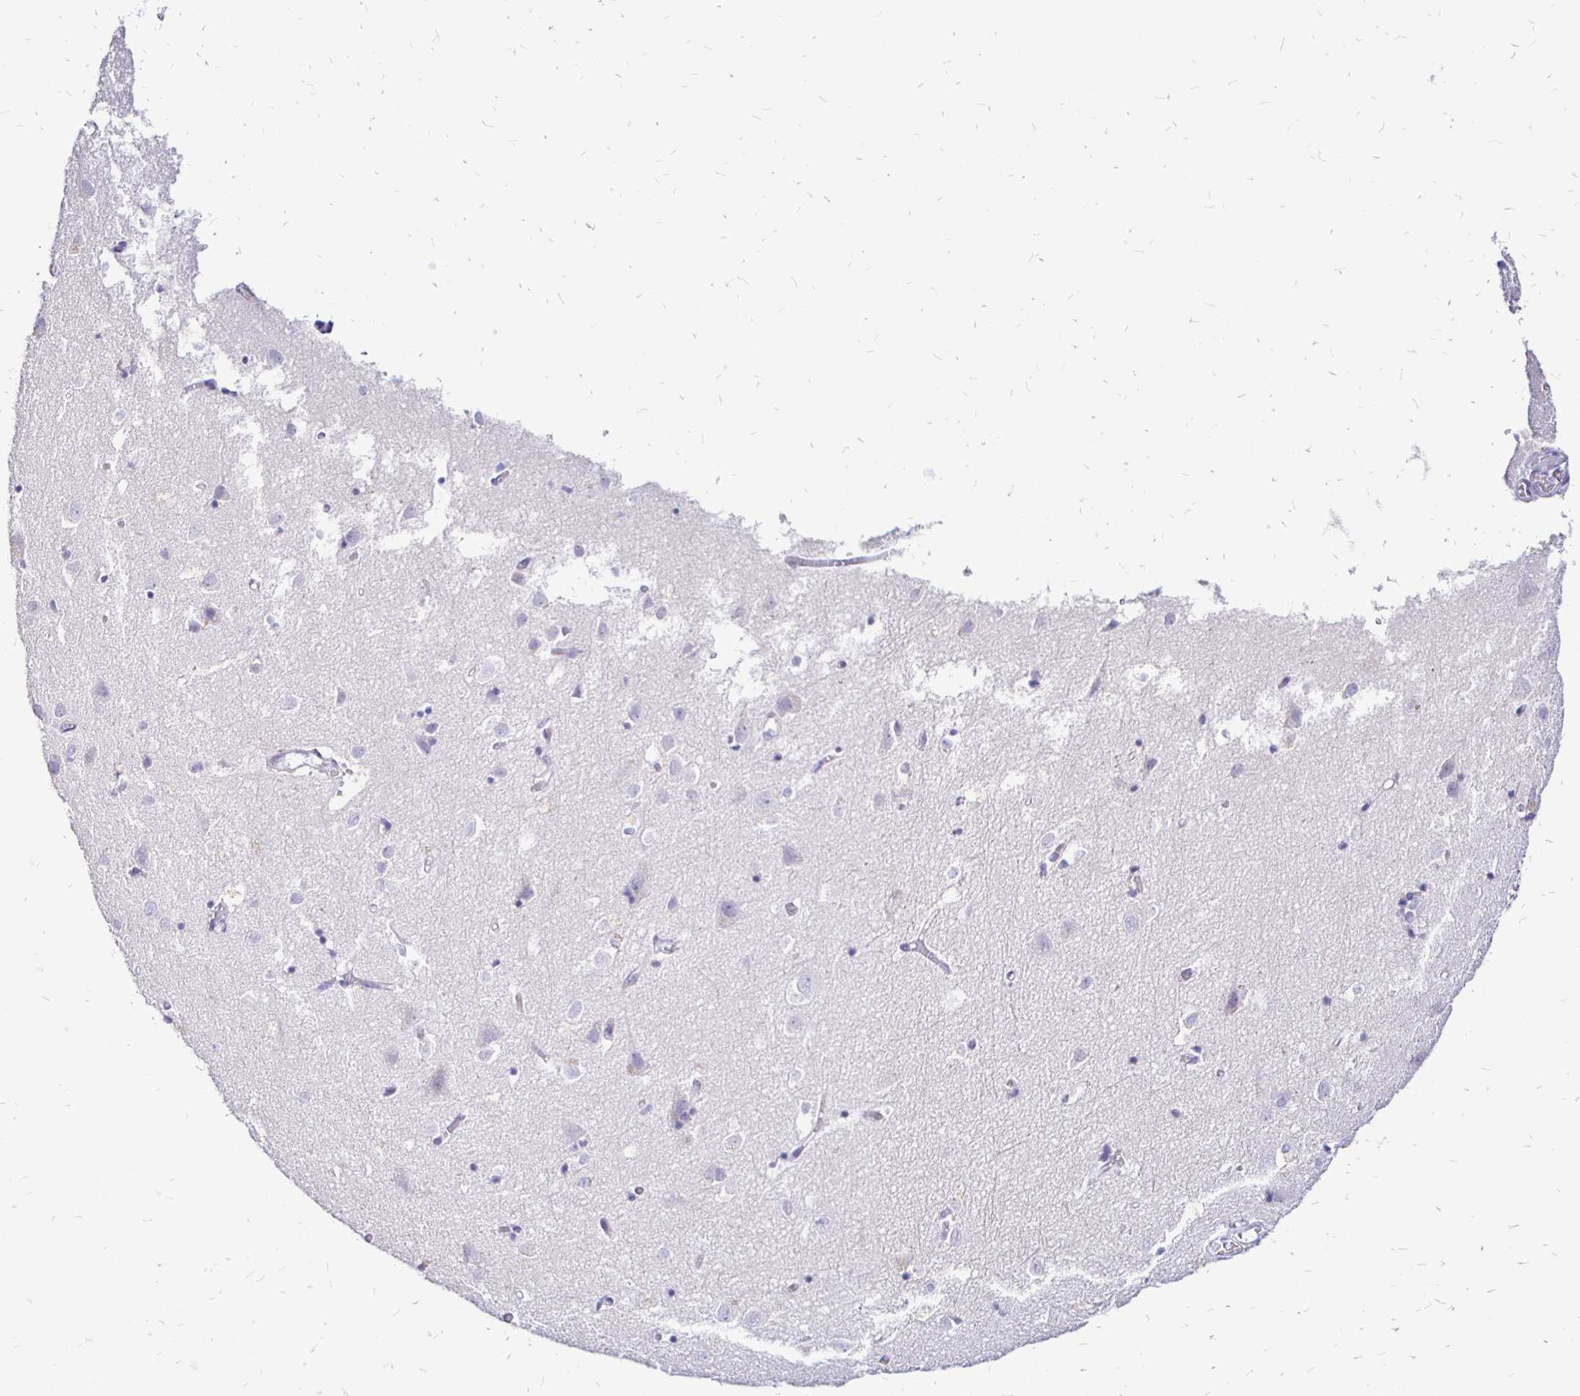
{"staining": {"intensity": "negative", "quantity": "none", "location": "none"}, "tissue": "cerebral cortex", "cell_type": "Endothelial cells", "image_type": "normal", "snomed": [{"axis": "morphology", "description": "Normal tissue, NOS"}, {"axis": "topography", "description": "Cerebral cortex"}], "caption": "Immunohistochemistry image of benign cerebral cortex stained for a protein (brown), which reveals no staining in endothelial cells.", "gene": "IRGC", "patient": {"sex": "male", "age": 70}}